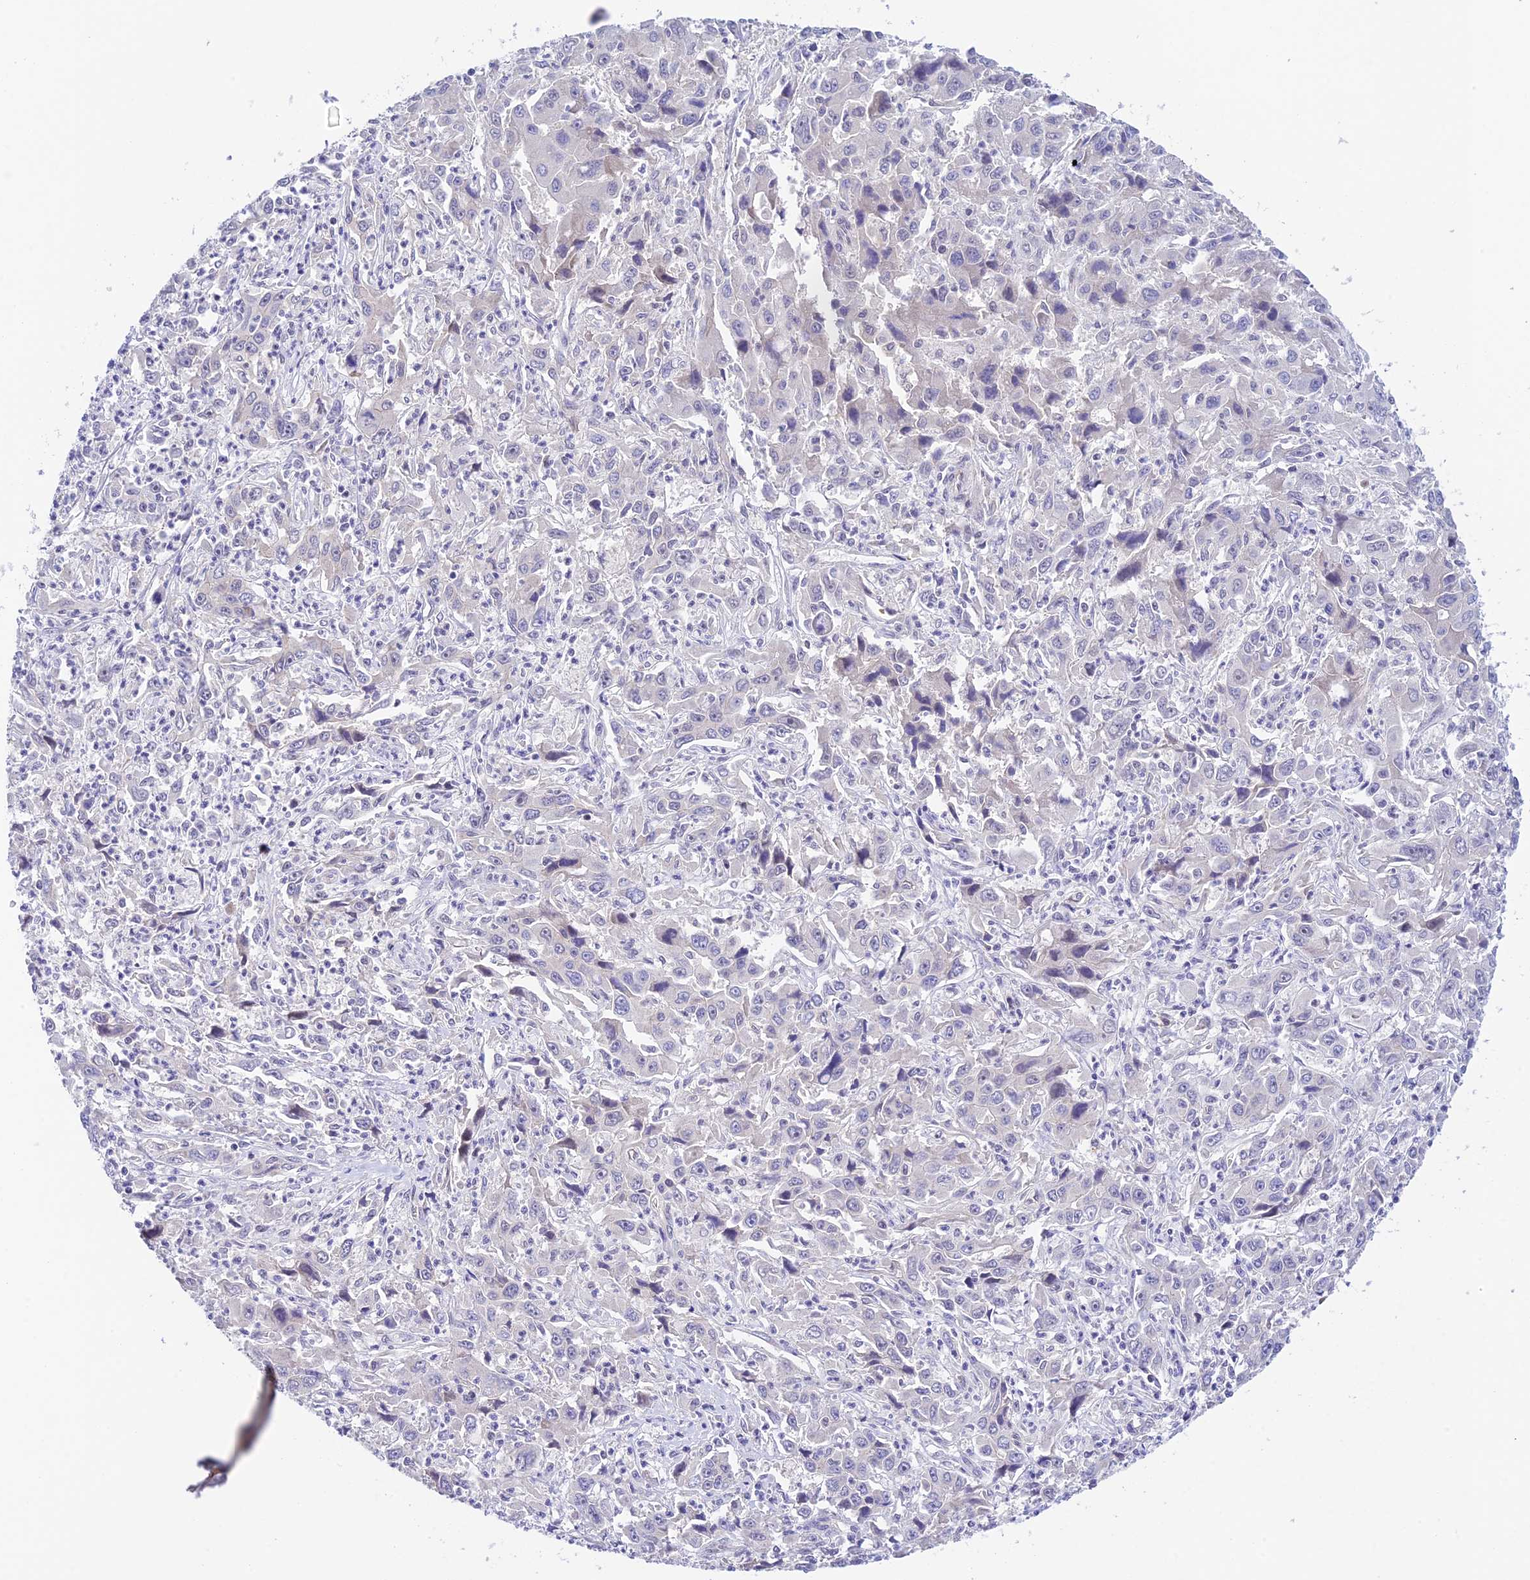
{"staining": {"intensity": "negative", "quantity": "none", "location": "none"}, "tissue": "liver cancer", "cell_type": "Tumor cells", "image_type": "cancer", "snomed": [{"axis": "morphology", "description": "Carcinoma, Hepatocellular, NOS"}, {"axis": "topography", "description": "Liver"}], "caption": "IHC of human liver hepatocellular carcinoma shows no positivity in tumor cells.", "gene": "THAP11", "patient": {"sex": "male", "age": 63}}